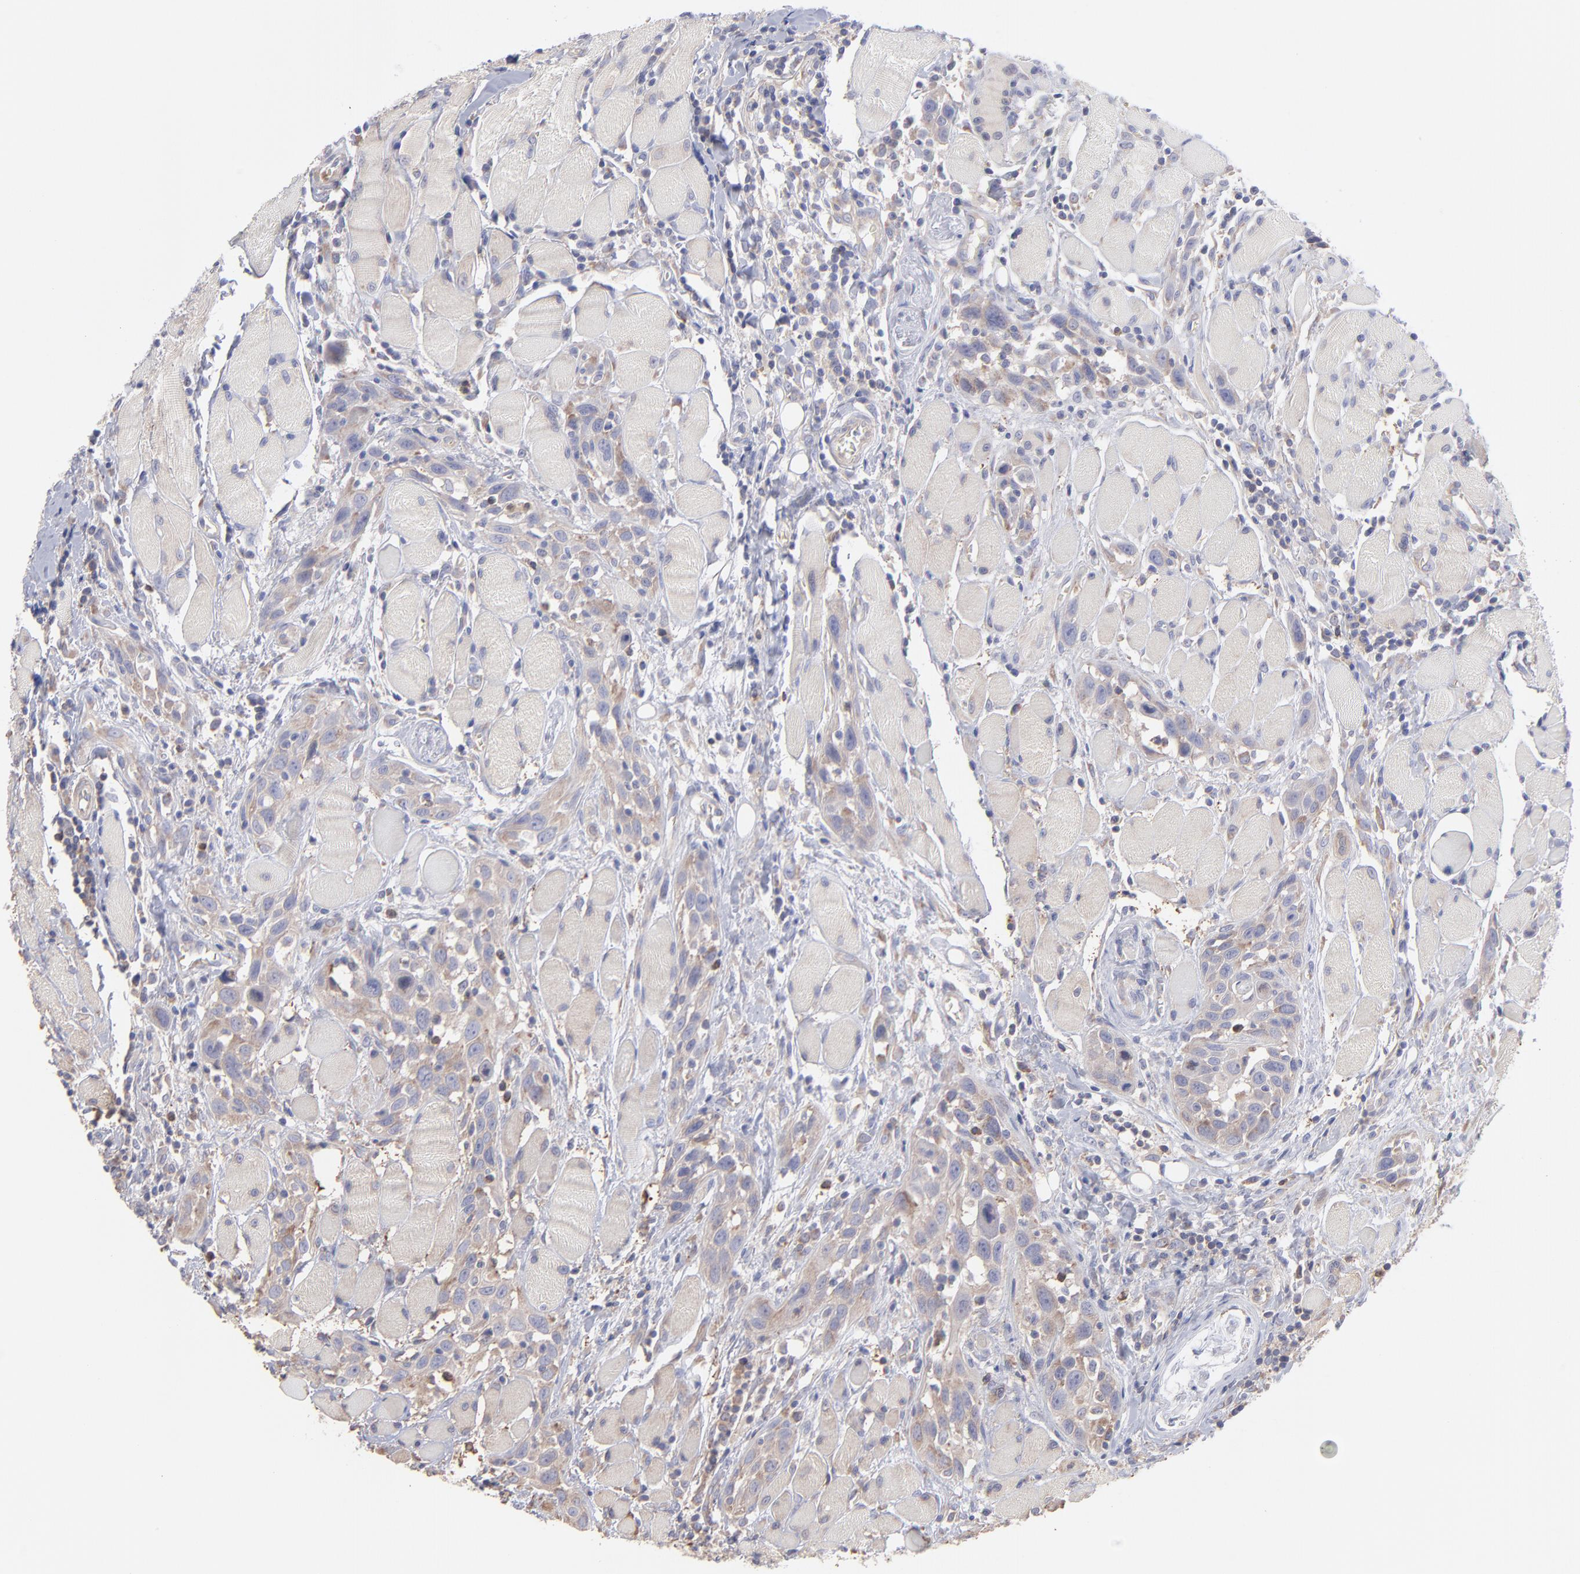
{"staining": {"intensity": "negative", "quantity": "none", "location": "none"}, "tissue": "head and neck cancer", "cell_type": "Tumor cells", "image_type": "cancer", "snomed": [{"axis": "morphology", "description": "Squamous cell carcinoma, NOS"}, {"axis": "topography", "description": "Oral tissue"}, {"axis": "topography", "description": "Head-Neck"}], "caption": "Immunohistochemistry (IHC) image of neoplastic tissue: human head and neck cancer stained with DAB shows no significant protein expression in tumor cells.", "gene": "RPLP0", "patient": {"sex": "female", "age": 50}}